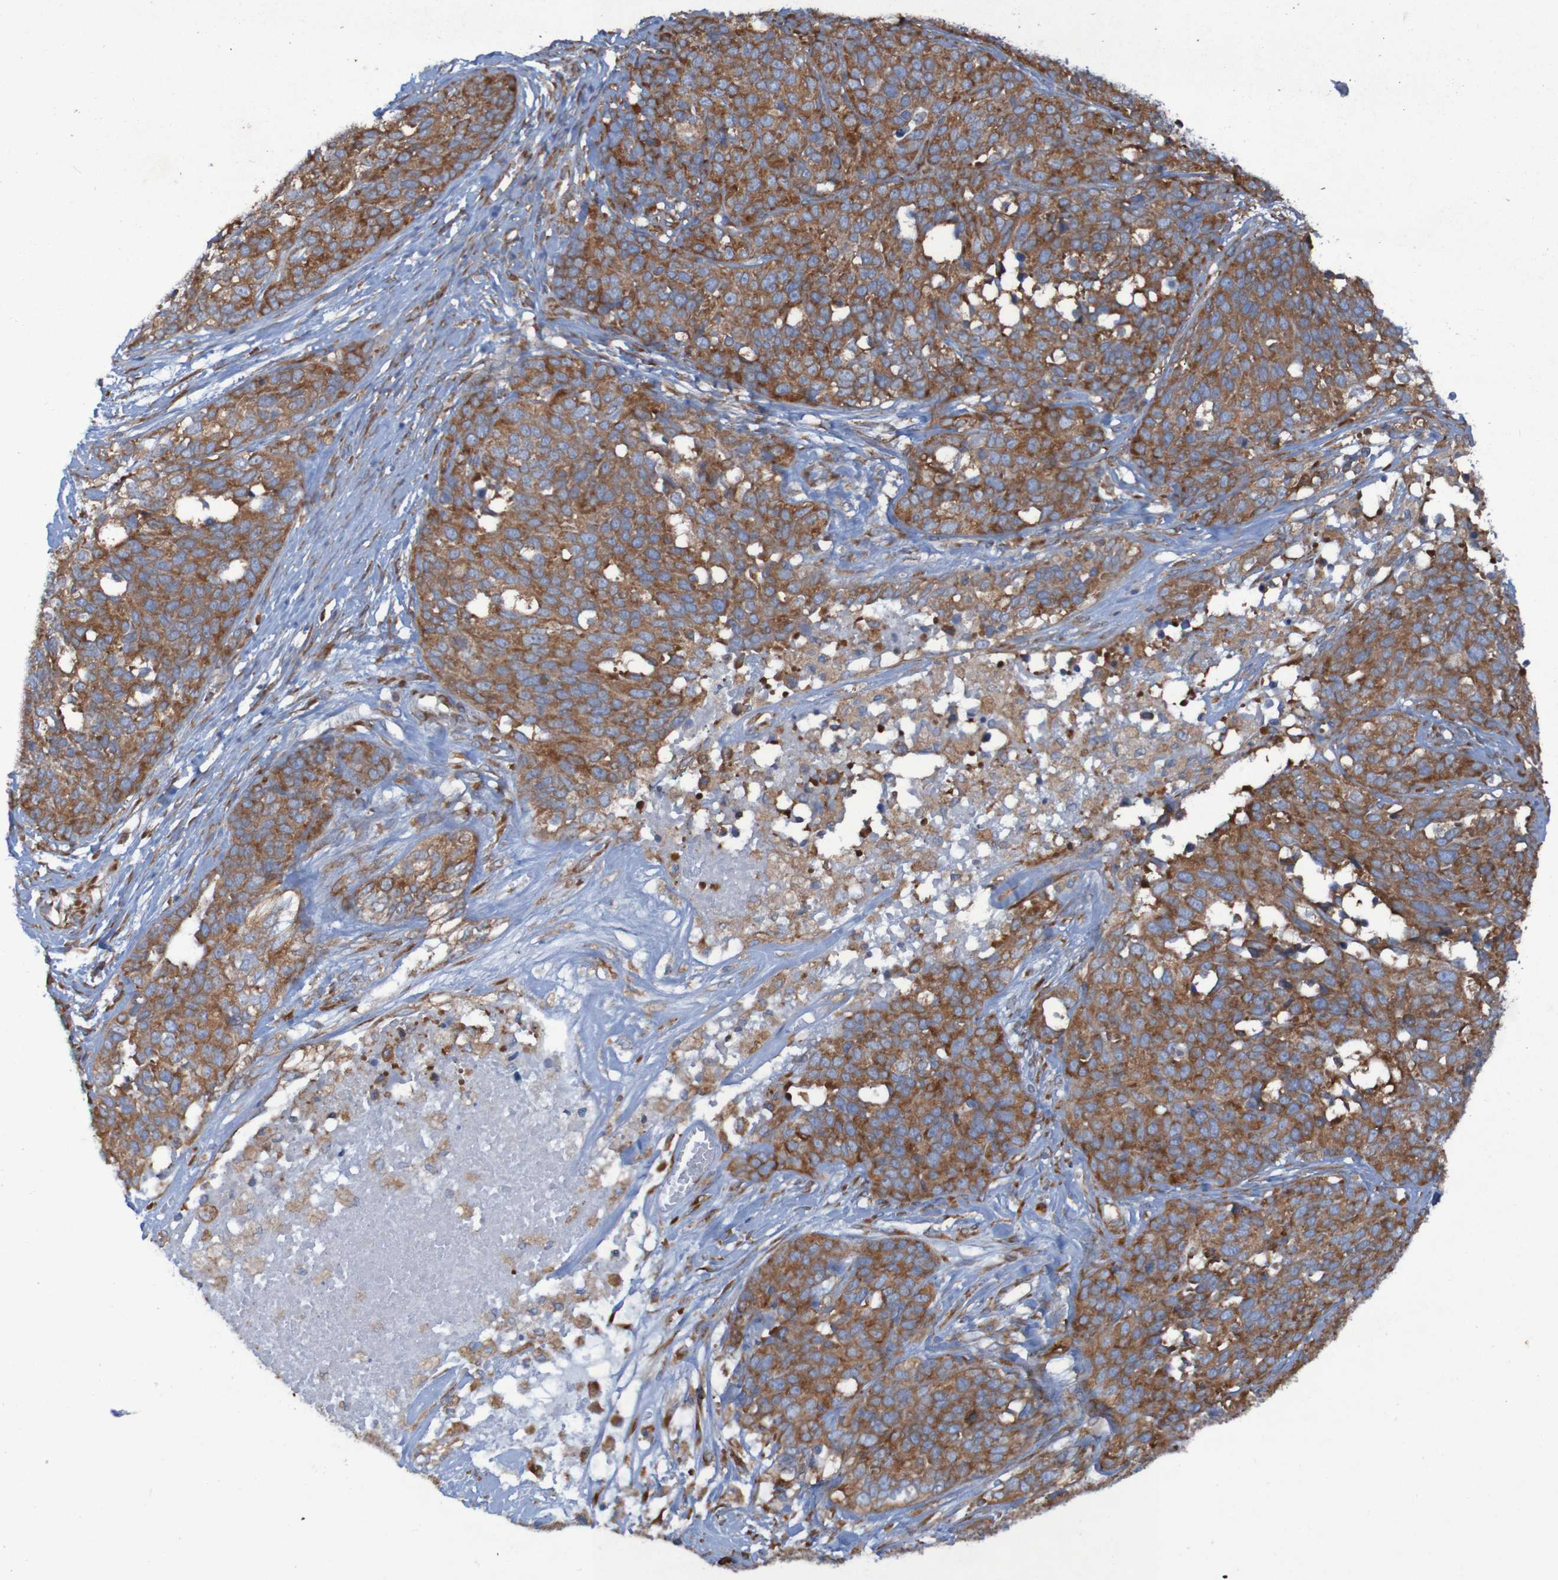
{"staining": {"intensity": "strong", "quantity": ">75%", "location": "cytoplasmic/membranous"}, "tissue": "ovarian cancer", "cell_type": "Tumor cells", "image_type": "cancer", "snomed": [{"axis": "morphology", "description": "Cystadenocarcinoma, serous, NOS"}, {"axis": "topography", "description": "Ovary"}], "caption": "Strong cytoplasmic/membranous positivity for a protein is present in about >75% of tumor cells of ovarian cancer using immunohistochemistry.", "gene": "RPL10", "patient": {"sex": "female", "age": 44}}